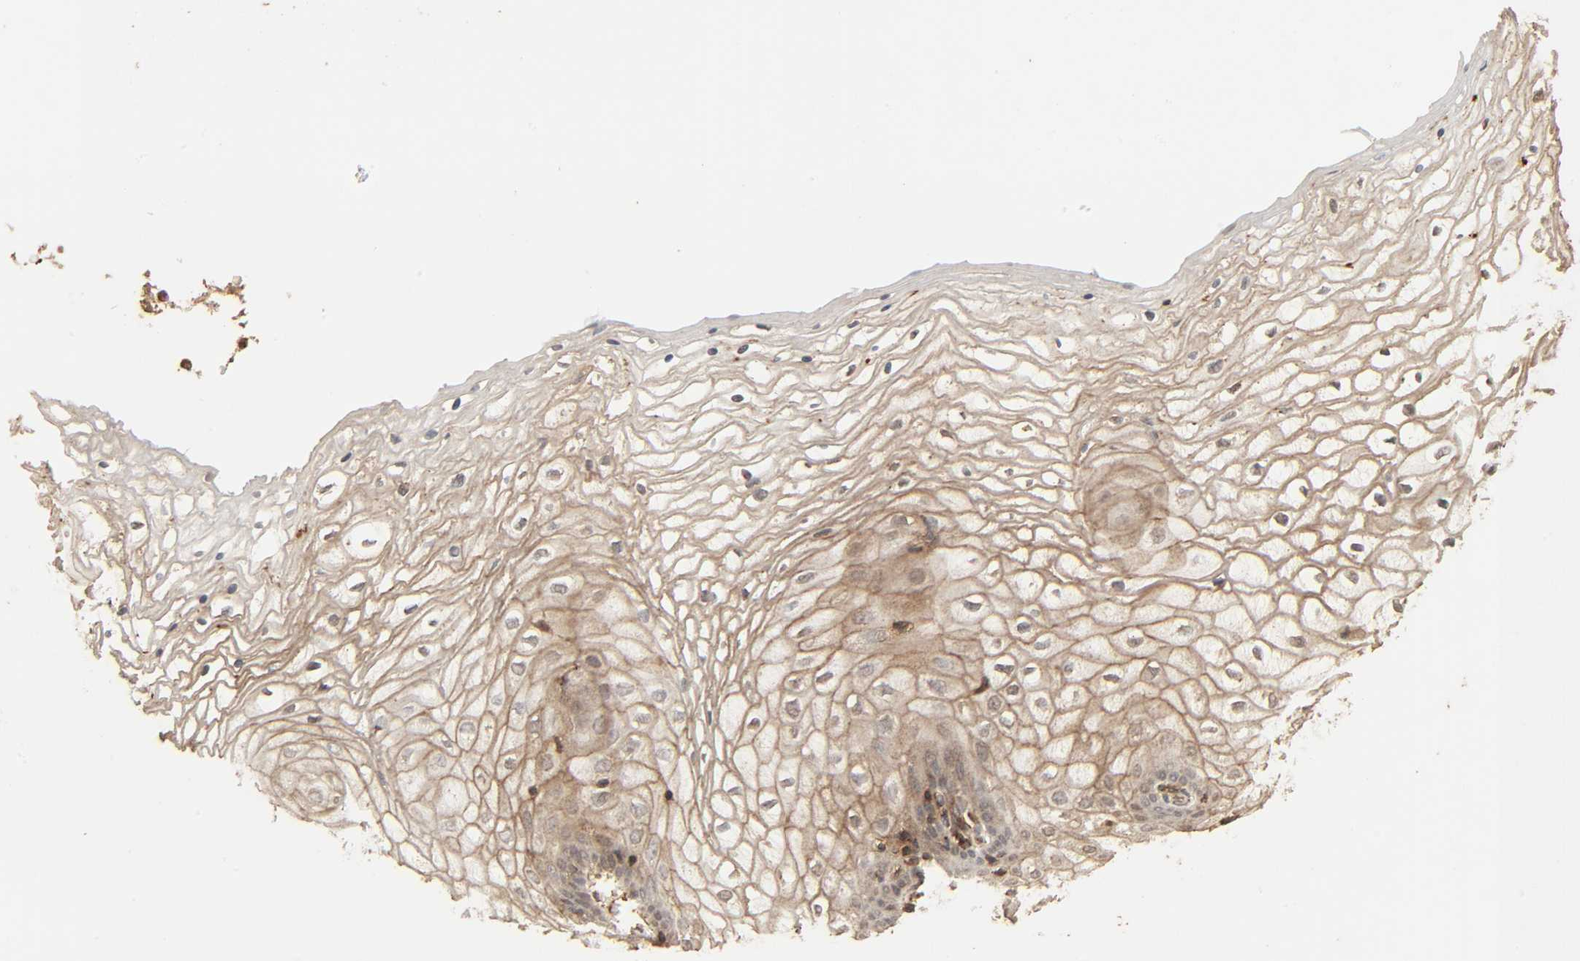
{"staining": {"intensity": "weak", "quantity": ">75%", "location": "cytoplasmic/membranous"}, "tissue": "vagina", "cell_type": "Squamous epithelial cells", "image_type": "normal", "snomed": [{"axis": "morphology", "description": "Normal tissue, NOS"}, {"axis": "topography", "description": "Vagina"}], "caption": "Immunohistochemical staining of unremarkable vagina displays >75% levels of weak cytoplasmic/membranous protein positivity in about >75% of squamous epithelial cells.", "gene": "RPS6KA6", "patient": {"sex": "female", "age": 34}}